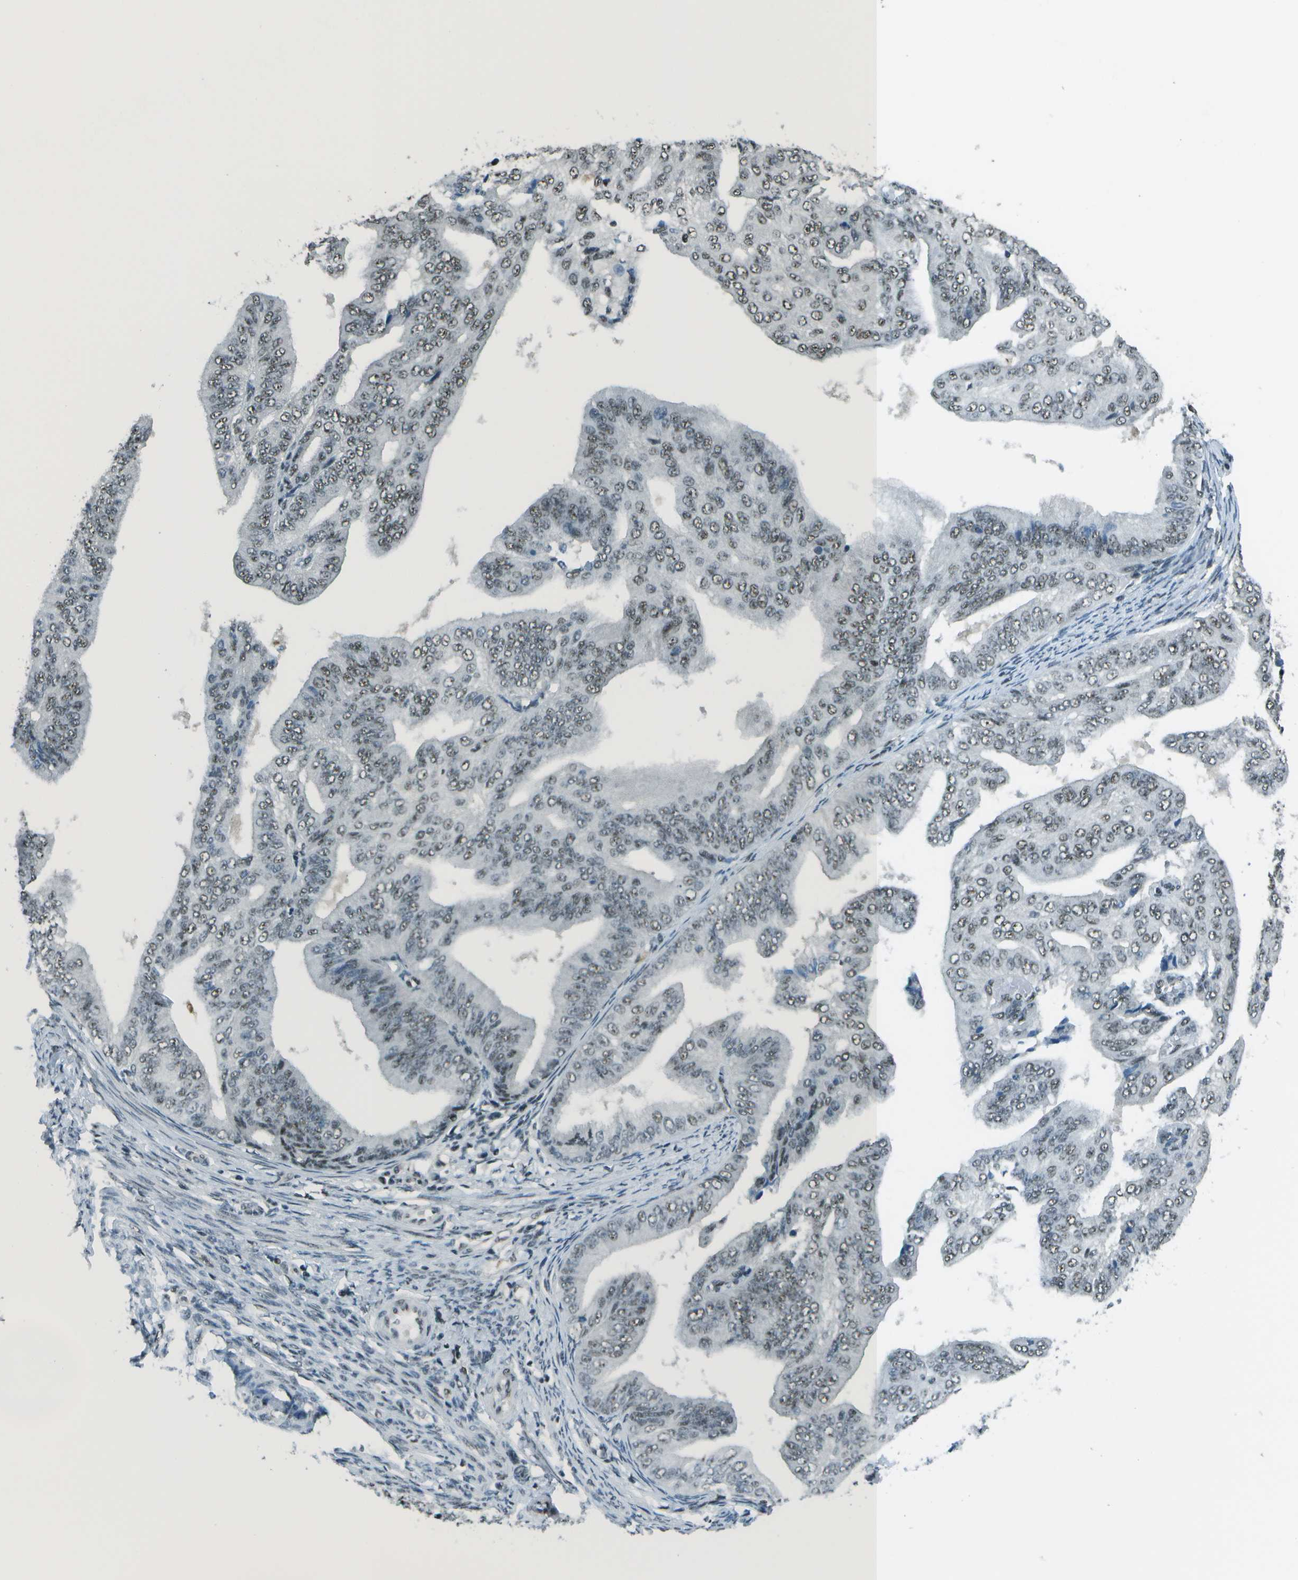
{"staining": {"intensity": "weak", "quantity": ">75%", "location": "nuclear"}, "tissue": "endometrial cancer", "cell_type": "Tumor cells", "image_type": "cancer", "snomed": [{"axis": "morphology", "description": "Adenocarcinoma, NOS"}, {"axis": "topography", "description": "Endometrium"}], "caption": "The photomicrograph shows staining of endometrial cancer, revealing weak nuclear protein expression (brown color) within tumor cells. (Stains: DAB (3,3'-diaminobenzidine) in brown, nuclei in blue, Microscopy: brightfield microscopy at high magnification).", "gene": "DEPDC1", "patient": {"sex": "female", "age": 58}}